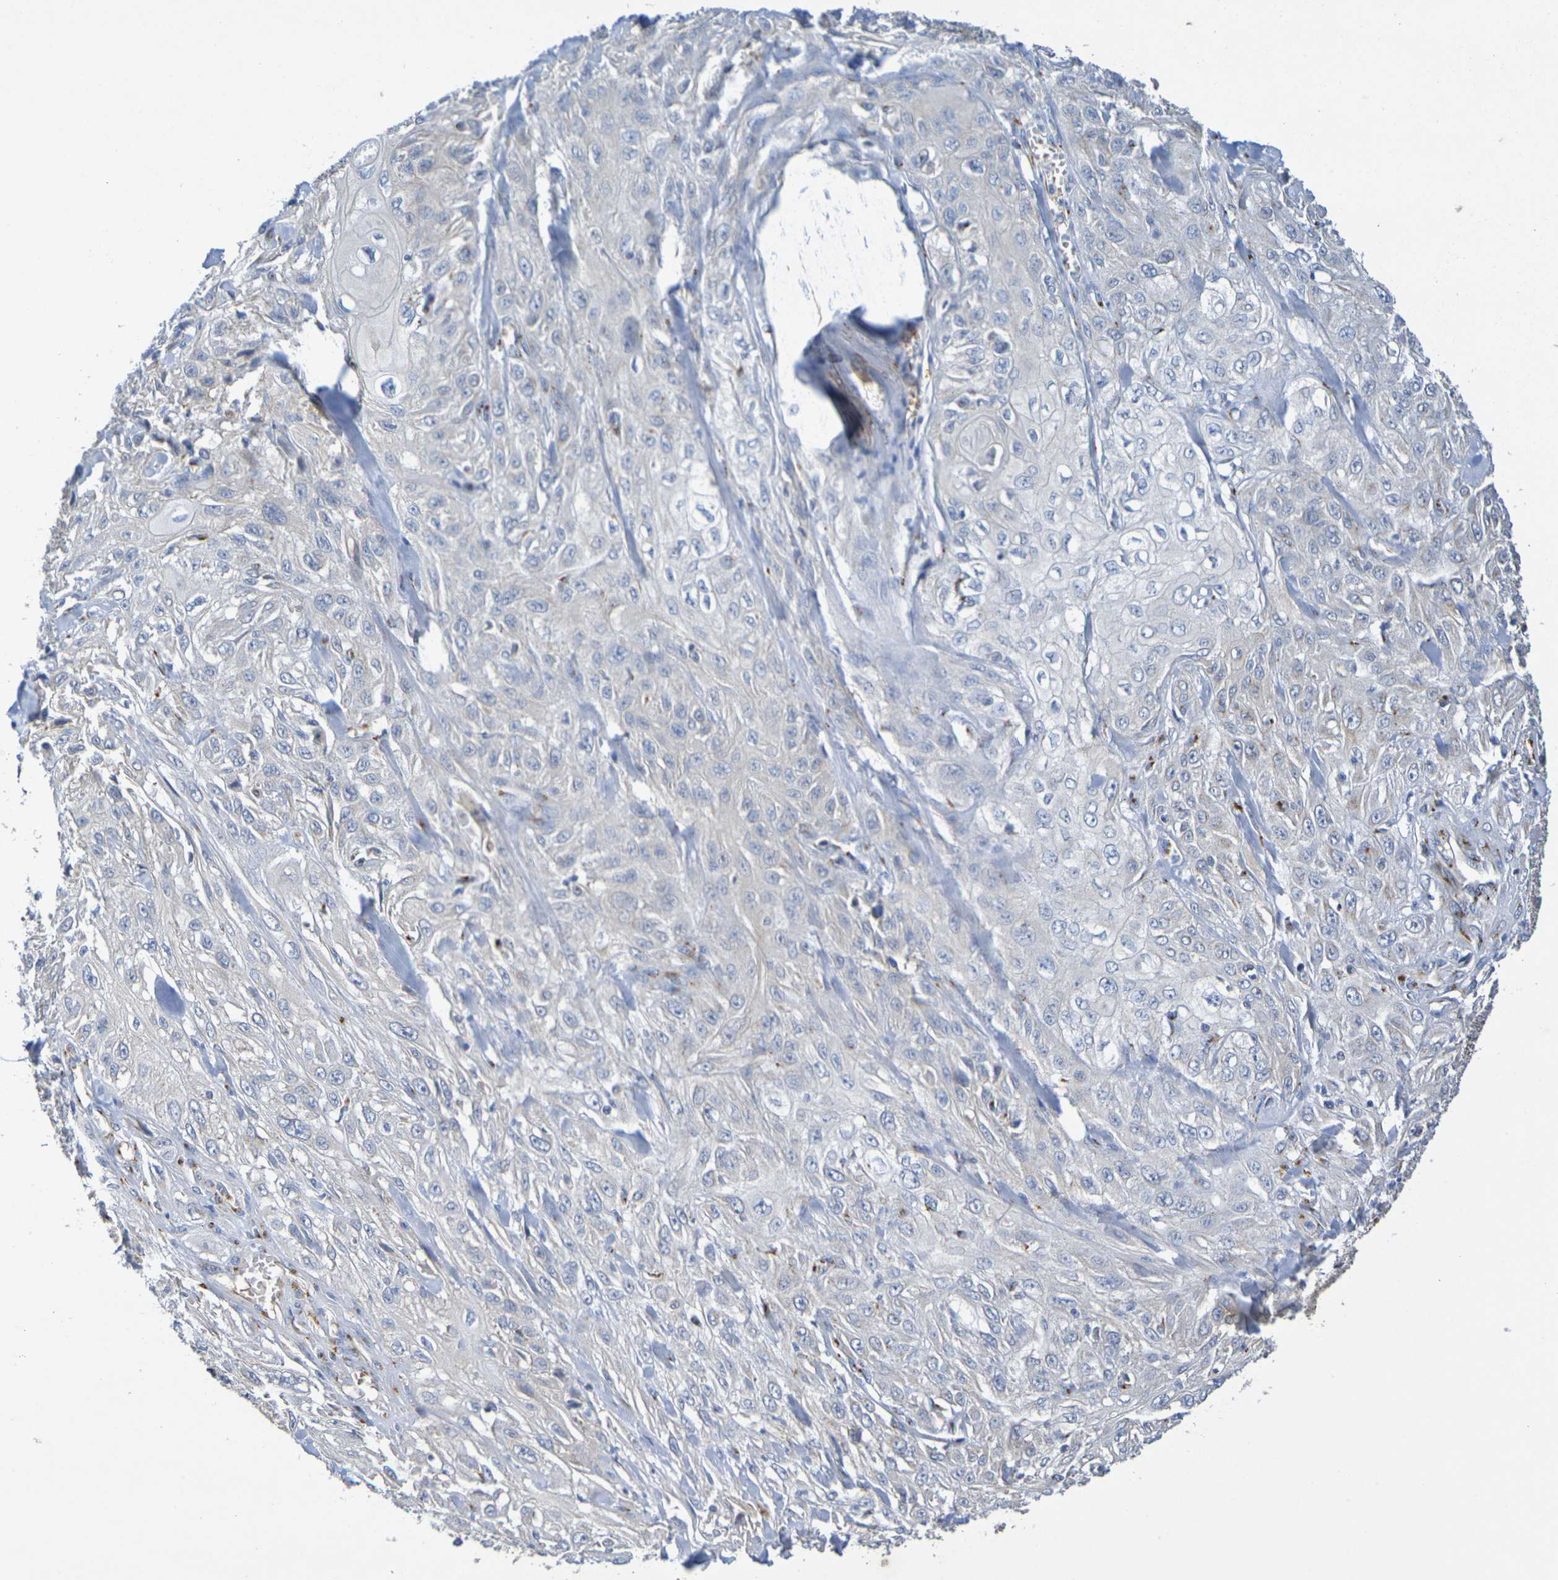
{"staining": {"intensity": "negative", "quantity": "none", "location": "none"}, "tissue": "skin cancer", "cell_type": "Tumor cells", "image_type": "cancer", "snomed": [{"axis": "morphology", "description": "Squamous cell carcinoma, NOS"}, {"axis": "morphology", "description": "Squamous cell carcinoma, metastatic, NOS"}, {"axis": "topography", "description": "Skin"}, {"axis": "topography", "description": "Lymph node"}], "caption": "A high-resolution image shows IHC staining of skin cancer, which shows no significant expression in tumor cells. The staining is performed using DAB brown chromogen with nuclei counter-stained in using hematoxylin.", "gene": "DCP2", "patient": {"sex": "male", "age": 75}}